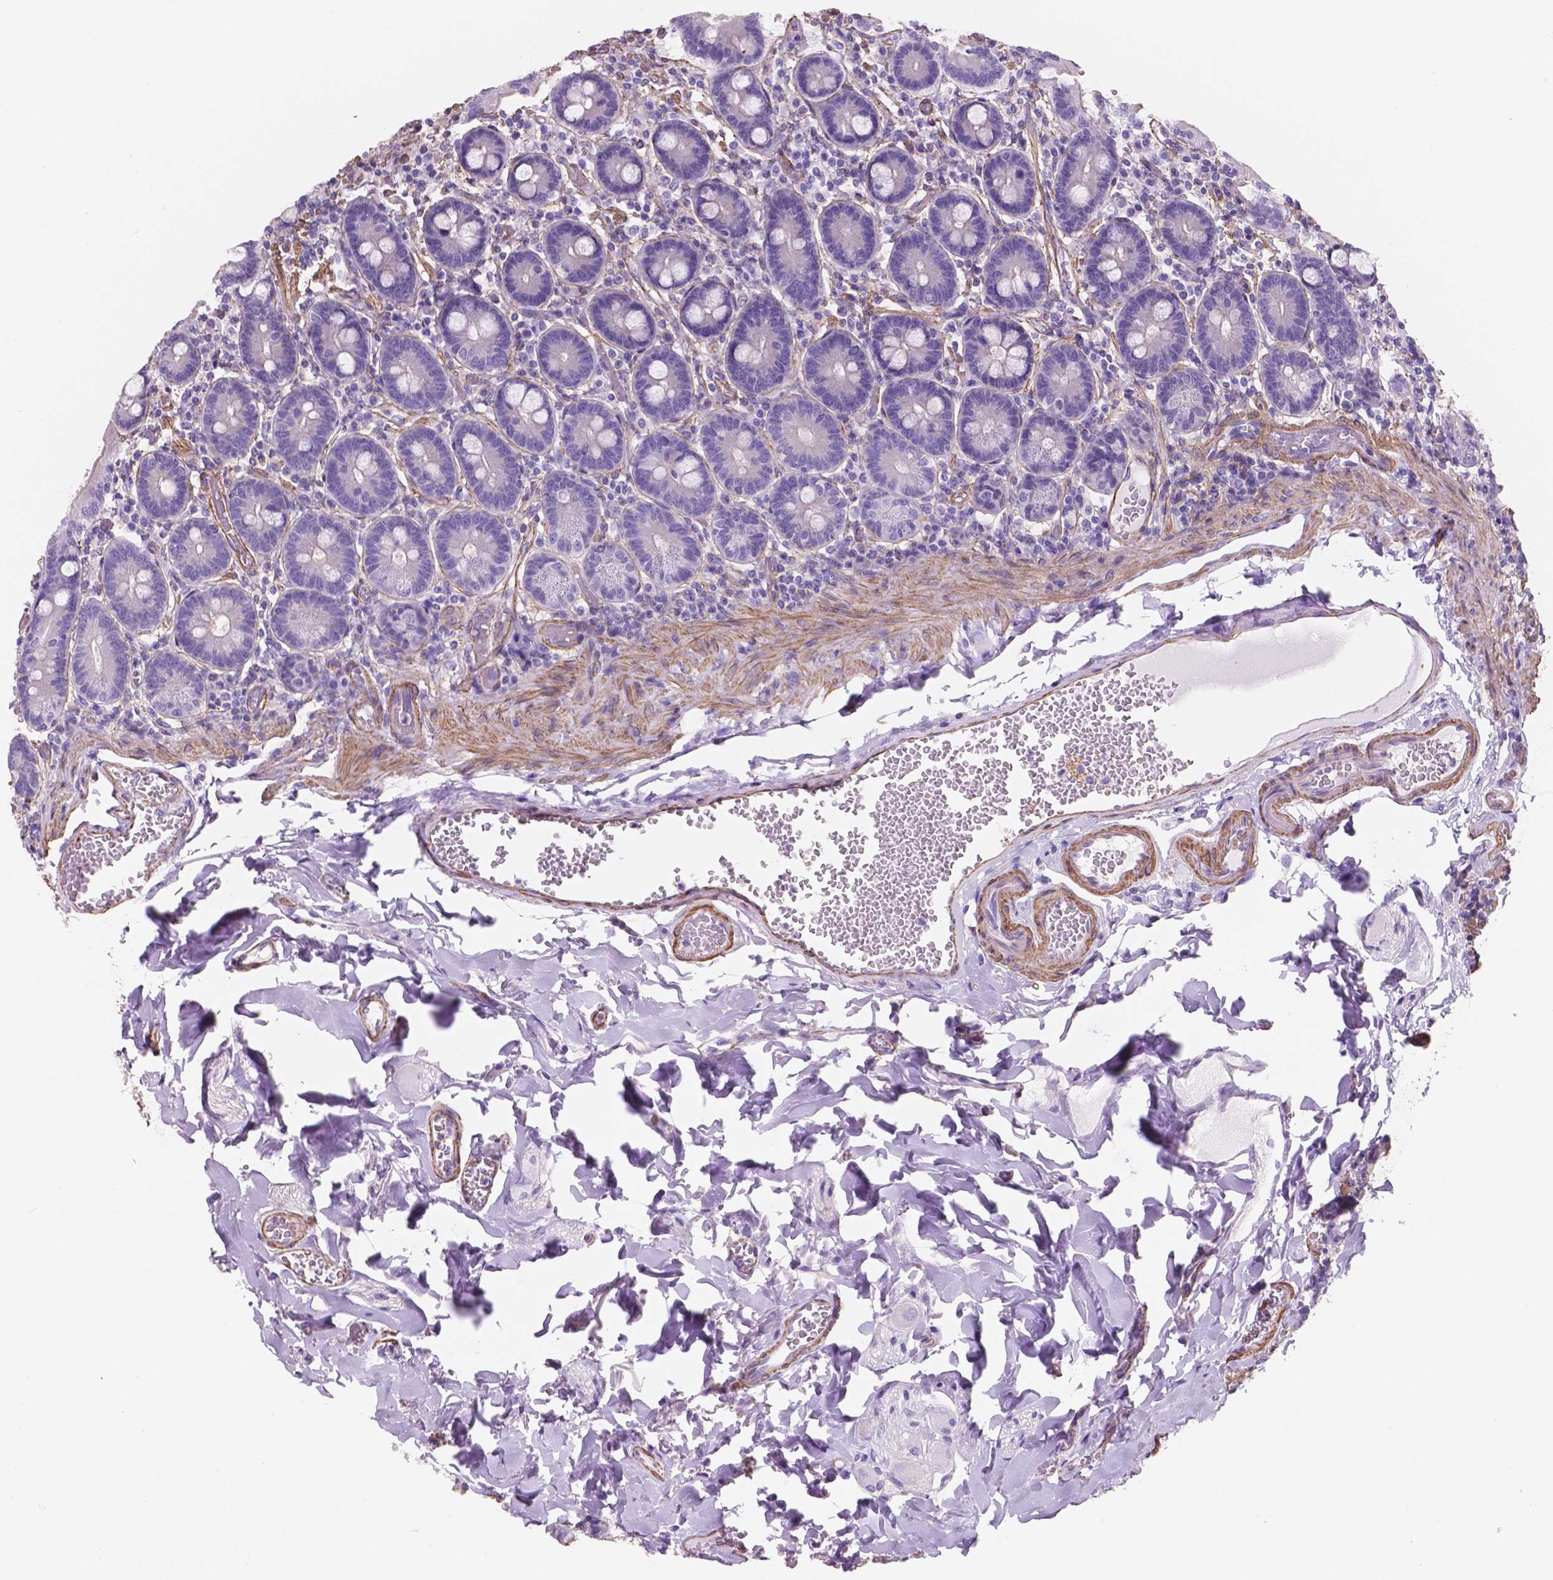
{"staining": {"intensity": "negative", "quantity": "none", "location": "none"}, "tissue": "duodenum", "cell_type": "Glandular cells", "image_type": "normal", "snomed": [{"axis": "morphology", "description": "Normal tissue, NOS"}, {"axis": "topography", "description": "Duodenum"}], "caption": "Duodenum stained for a protein using immunohistochemistry (IHC) demonstrates no expression glandular cells.", "gene": "TOR2A", "patient": {"sex": "female", "age": 62}}